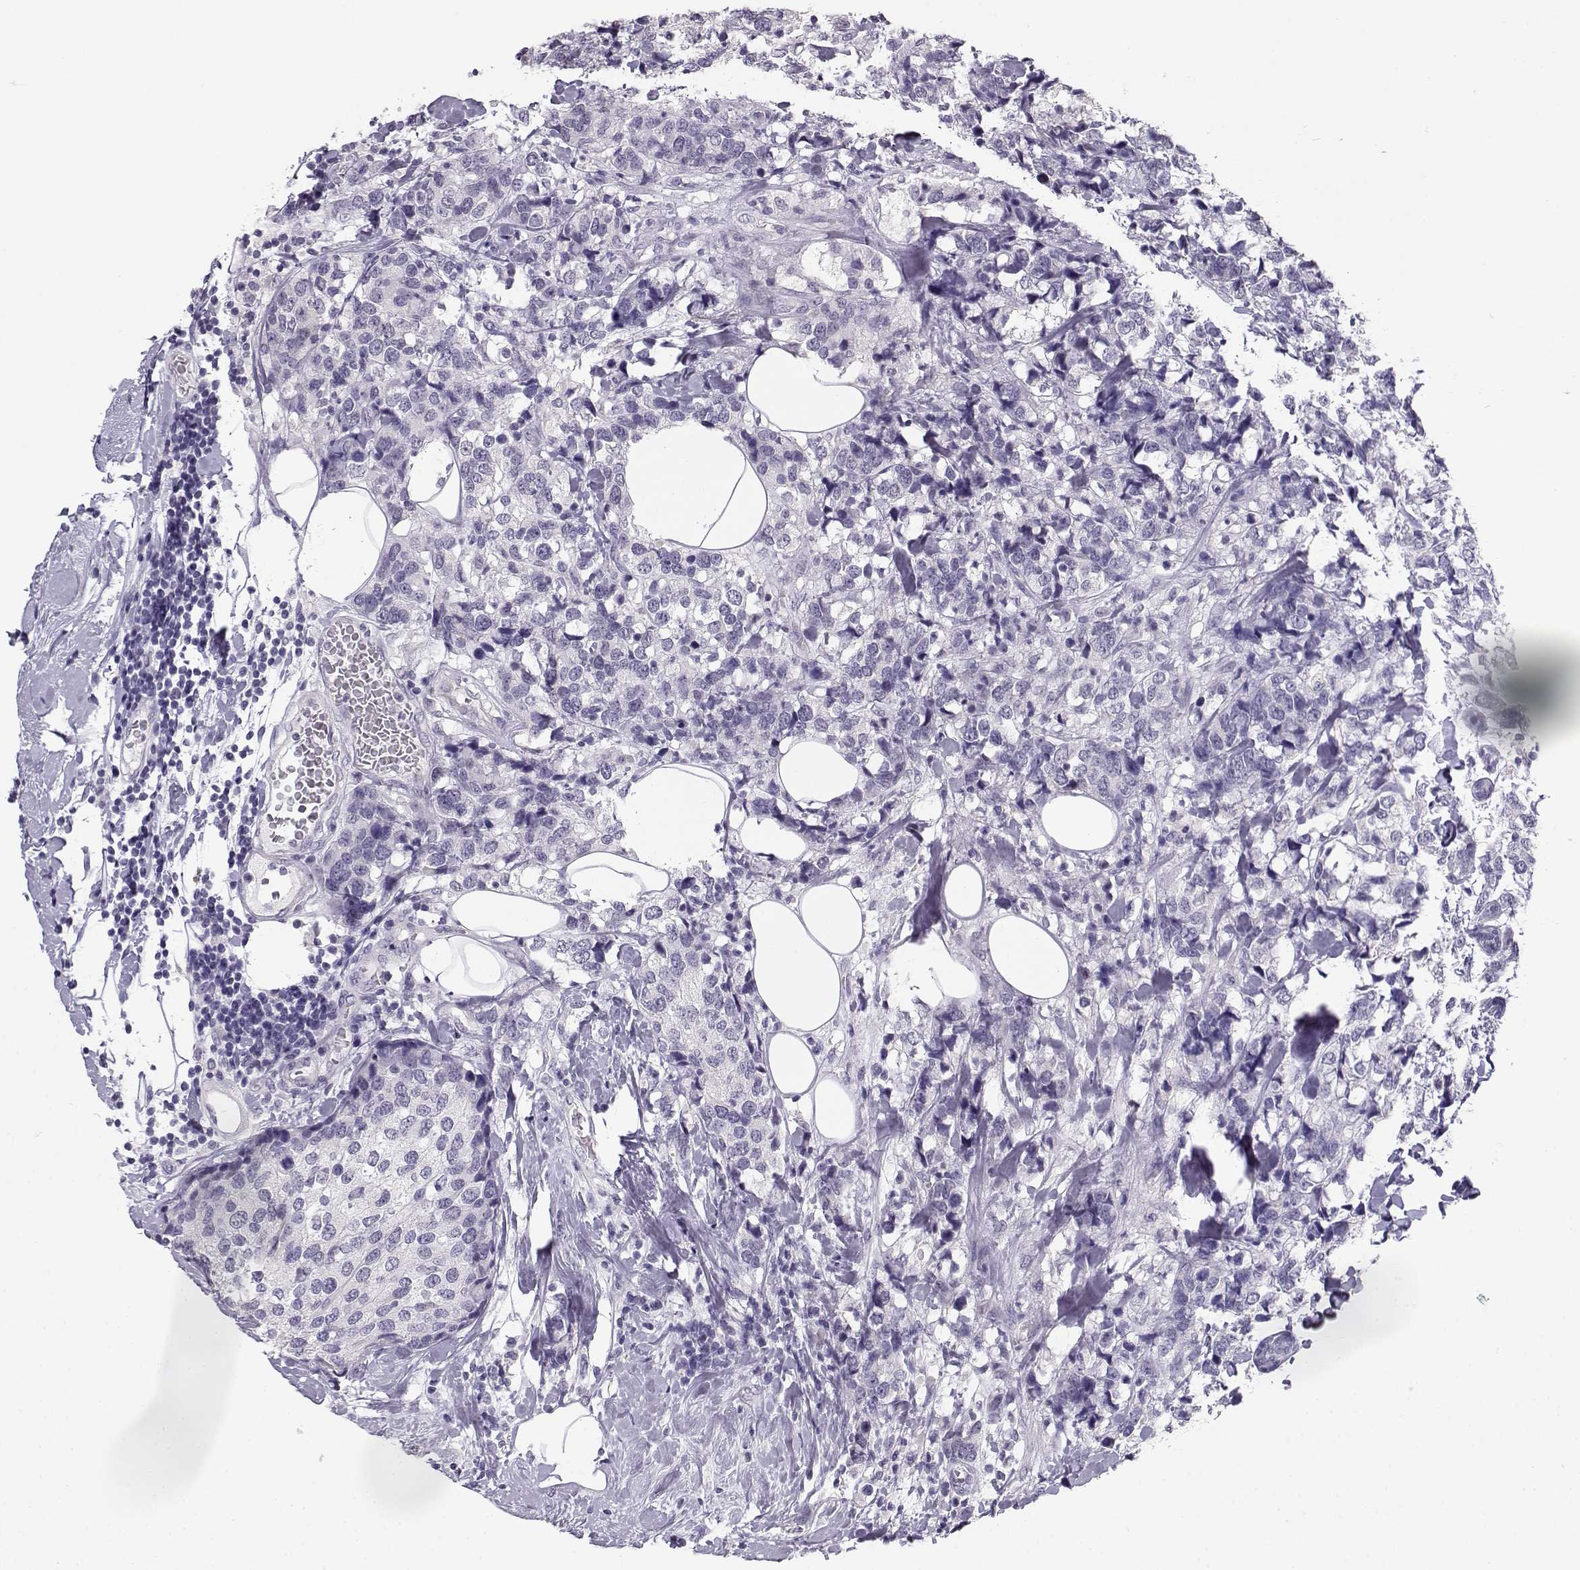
{"staining": {"intensity": "negative", "quantity": "none", "location": "none"}, "tissue": "breast cancer", "cell_type": "Tumor cells", "image_type": "cancer", "snomed": [{"axis": "morphology", "description": "Lobular carcinoma"}, {"axis": "topography", "description": "Breast"}], "caption": "Immunohistochemistry (IHC) histopathology image of breast cancer (lobular carcinoma) stained for a protein (brown), which reveals no staining in tumor cells.", "gene": "NUTM1", "patient": {"sex": "female", "age": 59}}